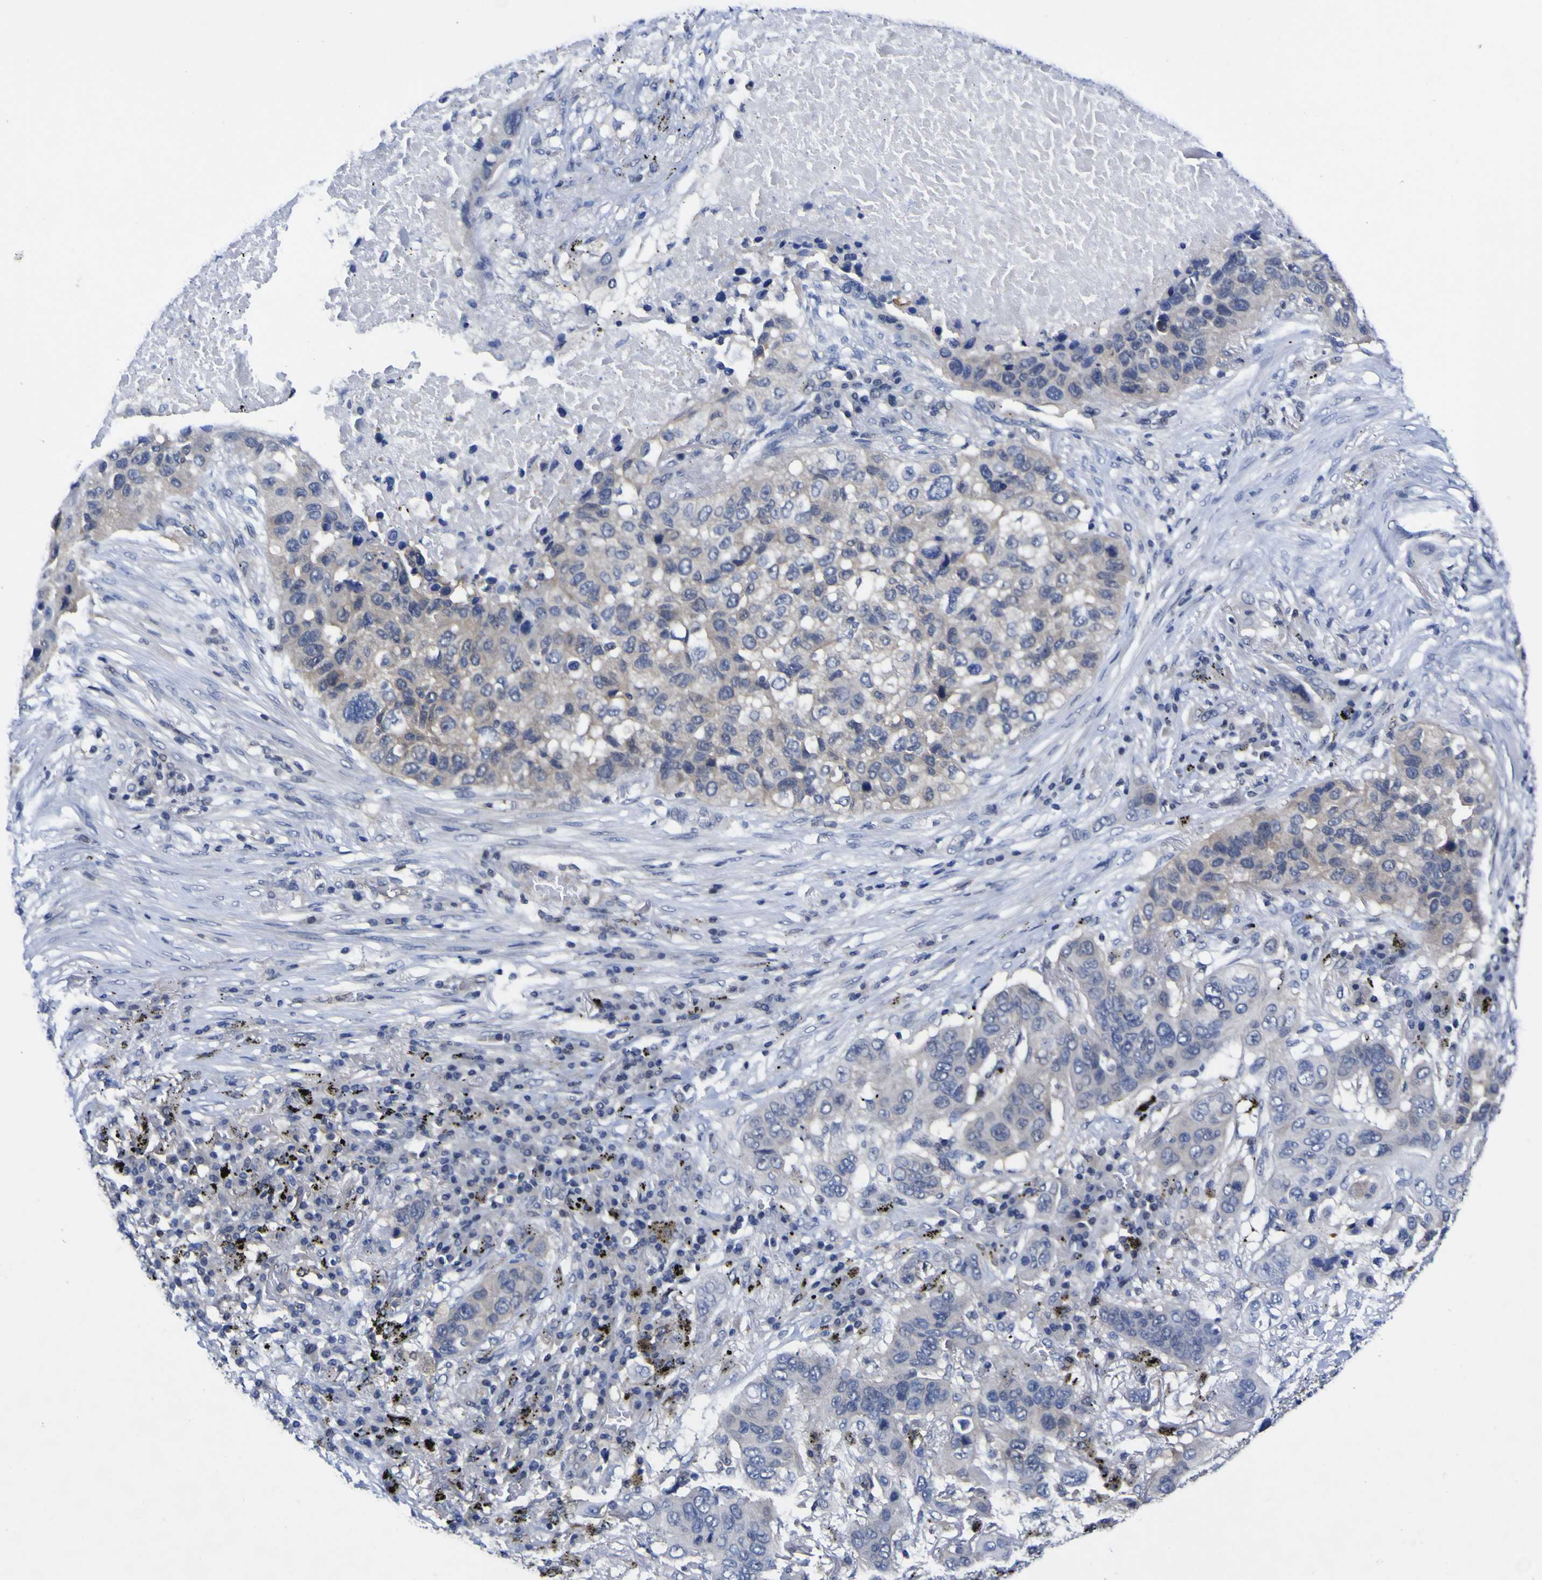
{"staining": {"intensity": "weak", "quantity": "<25%", "location": "cytoplasmic/membranous"}, "tissue": "lung cancer", "cell_type": "Tumor cells", "image_type": "cancer", "snomed": [{"axis": "morphology", "description": "Squamous cell carcinoma, NOS"}, {"axis": "topography", "description": "Lung"}], "caption": "Immunohistochemistry histopathology image of neoplastic tissue: human lung squamous cell carcinoma stained with DAB exhibits no significant protein expression in tumor cells. Nuclei are stained in blue.", "gene": "CASP6", "patient": {"sex": "male", "age": 57}}